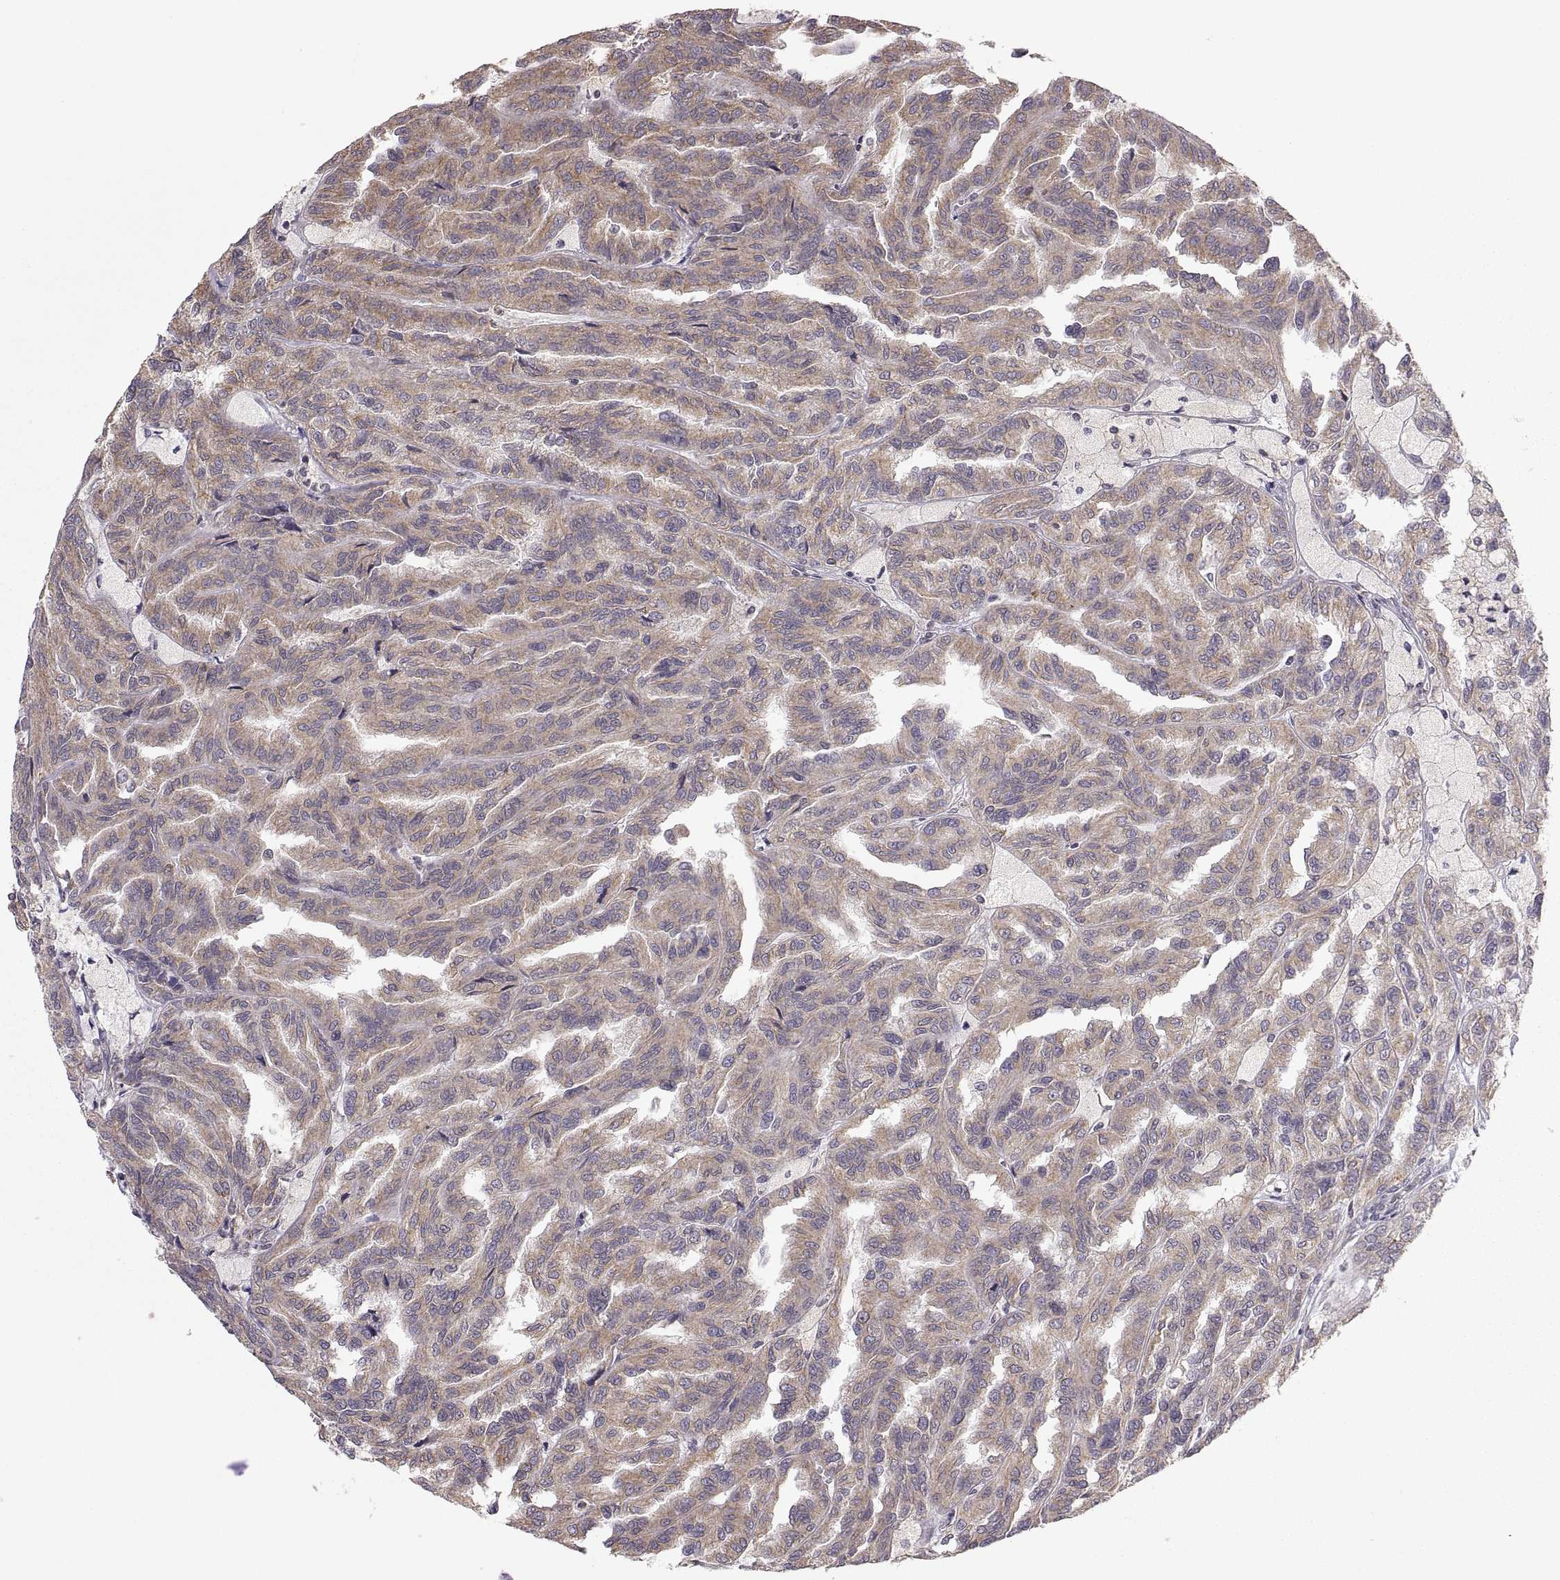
{"staining": {"intensity": "moderate", "quantity": "<25%", "location": "cytoplasmic/membranous"}, "tissue": "renal cancer", "cell_type": "Tumor cells", "image_type": "cancer", "snomed": [{"axis": "morphology", "description": "Adenocarcinoma, NOS"}, {"axis": "topography", "description": "Kidney"}], "caption": "Adenocarcinoma (renal) stained with DAB (3,3'-diaminobenzidine) IHC demonstrates low levels of moderate cytoplasmic/membranous staining in approximately <25% of tumor cells. The staining is performed using DAB (3,3'-diaminobenzidine) brown chromogen to label protein expression. The nuclei are counter-stained blue using hematoxylin.", "gene": "PDIA3", "patient": {"sex": "male", "age": 79}}